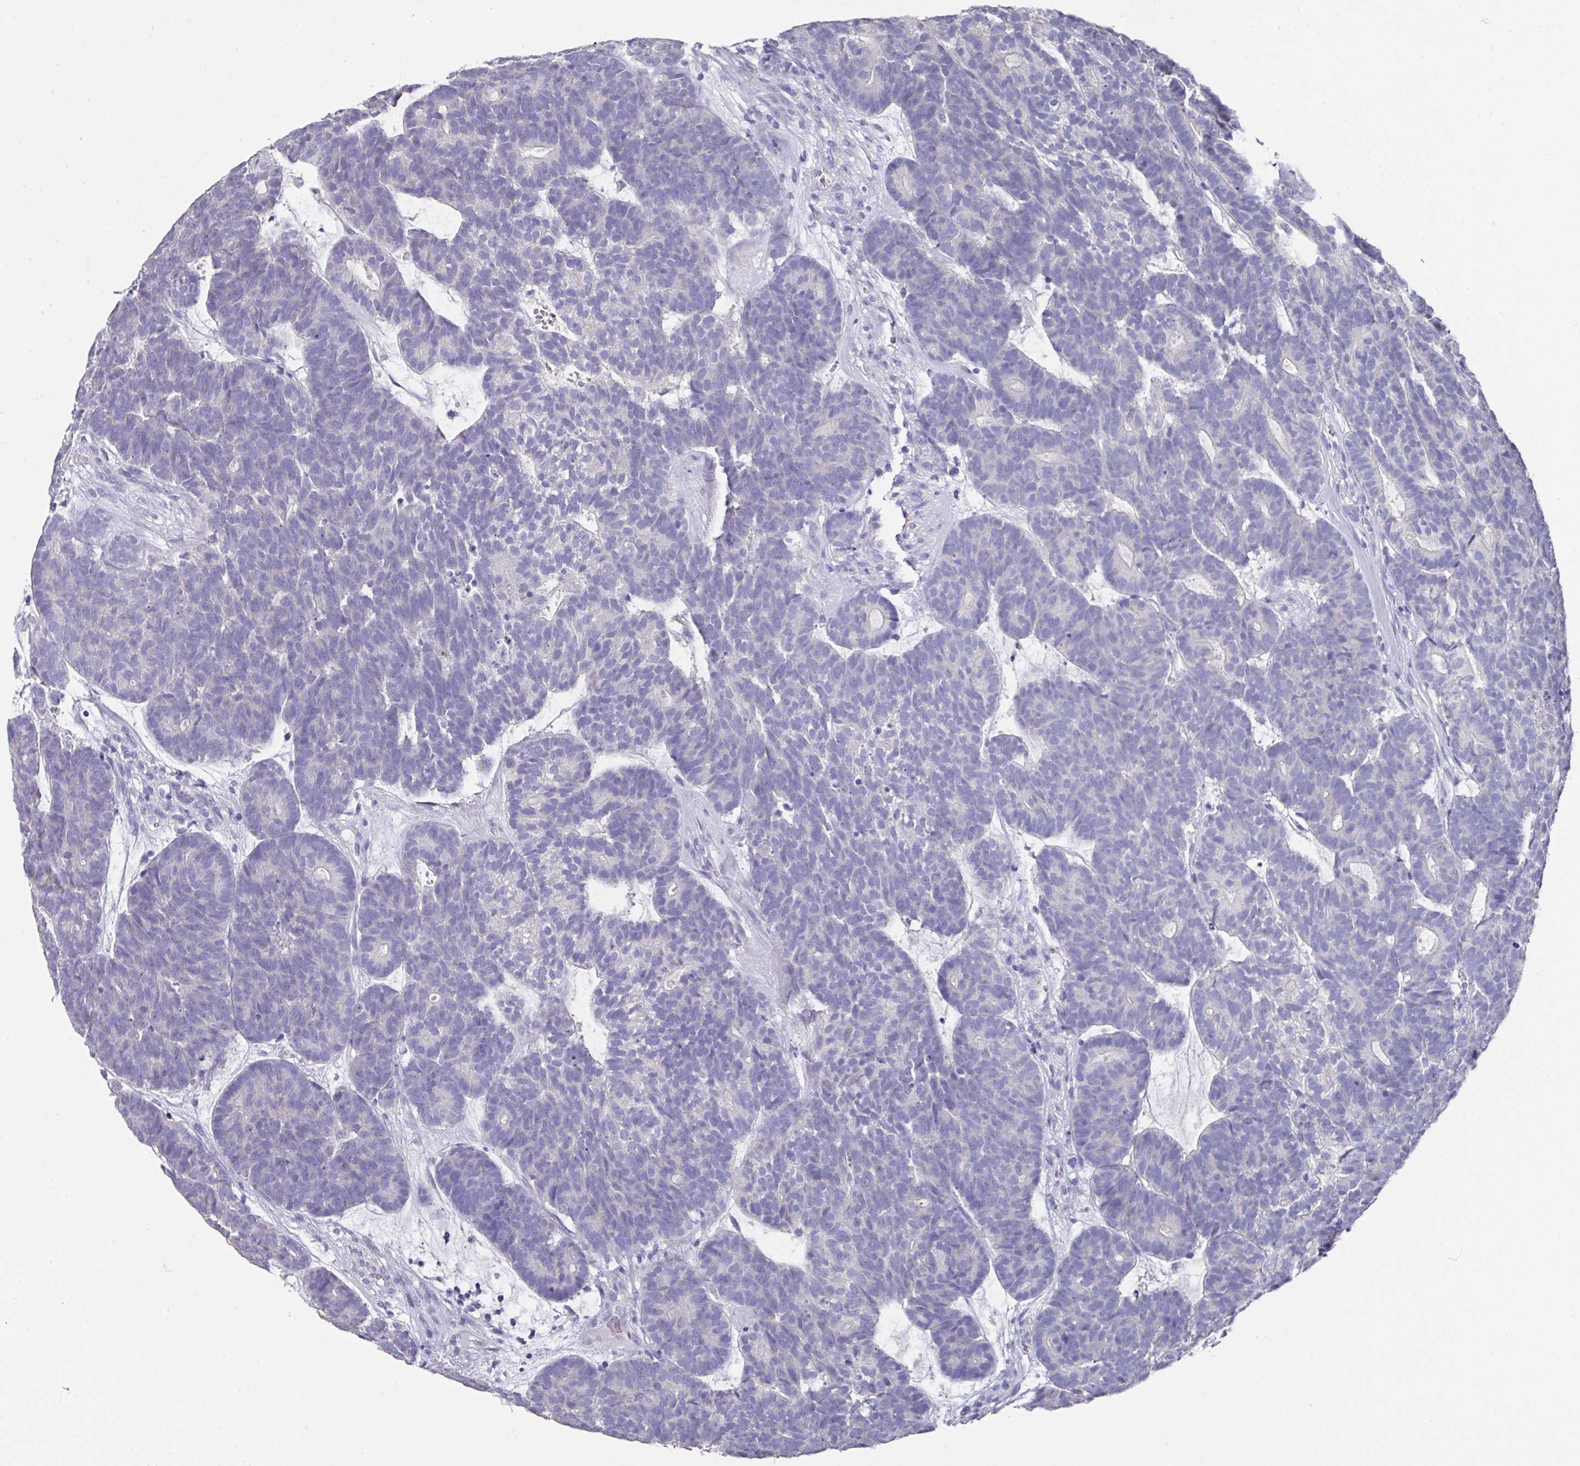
{"staining": {"intensity": "negative", "quantity": "none", "location": "none"}, "tissue": "head and neck cancer", "cell_type": "Tumor cells", "image_type": "cancer", "snomed": [{"axis": "morphology", "description": "Adenocarcinoma, NOS"}, {"axis": "topography", "description": "Head-Neck"}], "caption": "DAB (3,3'-diaminobenzidine) immunohistochemical staining of human head and neck cancer displays no significant expression in tumor cells.", "gene": "DAZL", "patient": {"sex": "female", "age": 81}}